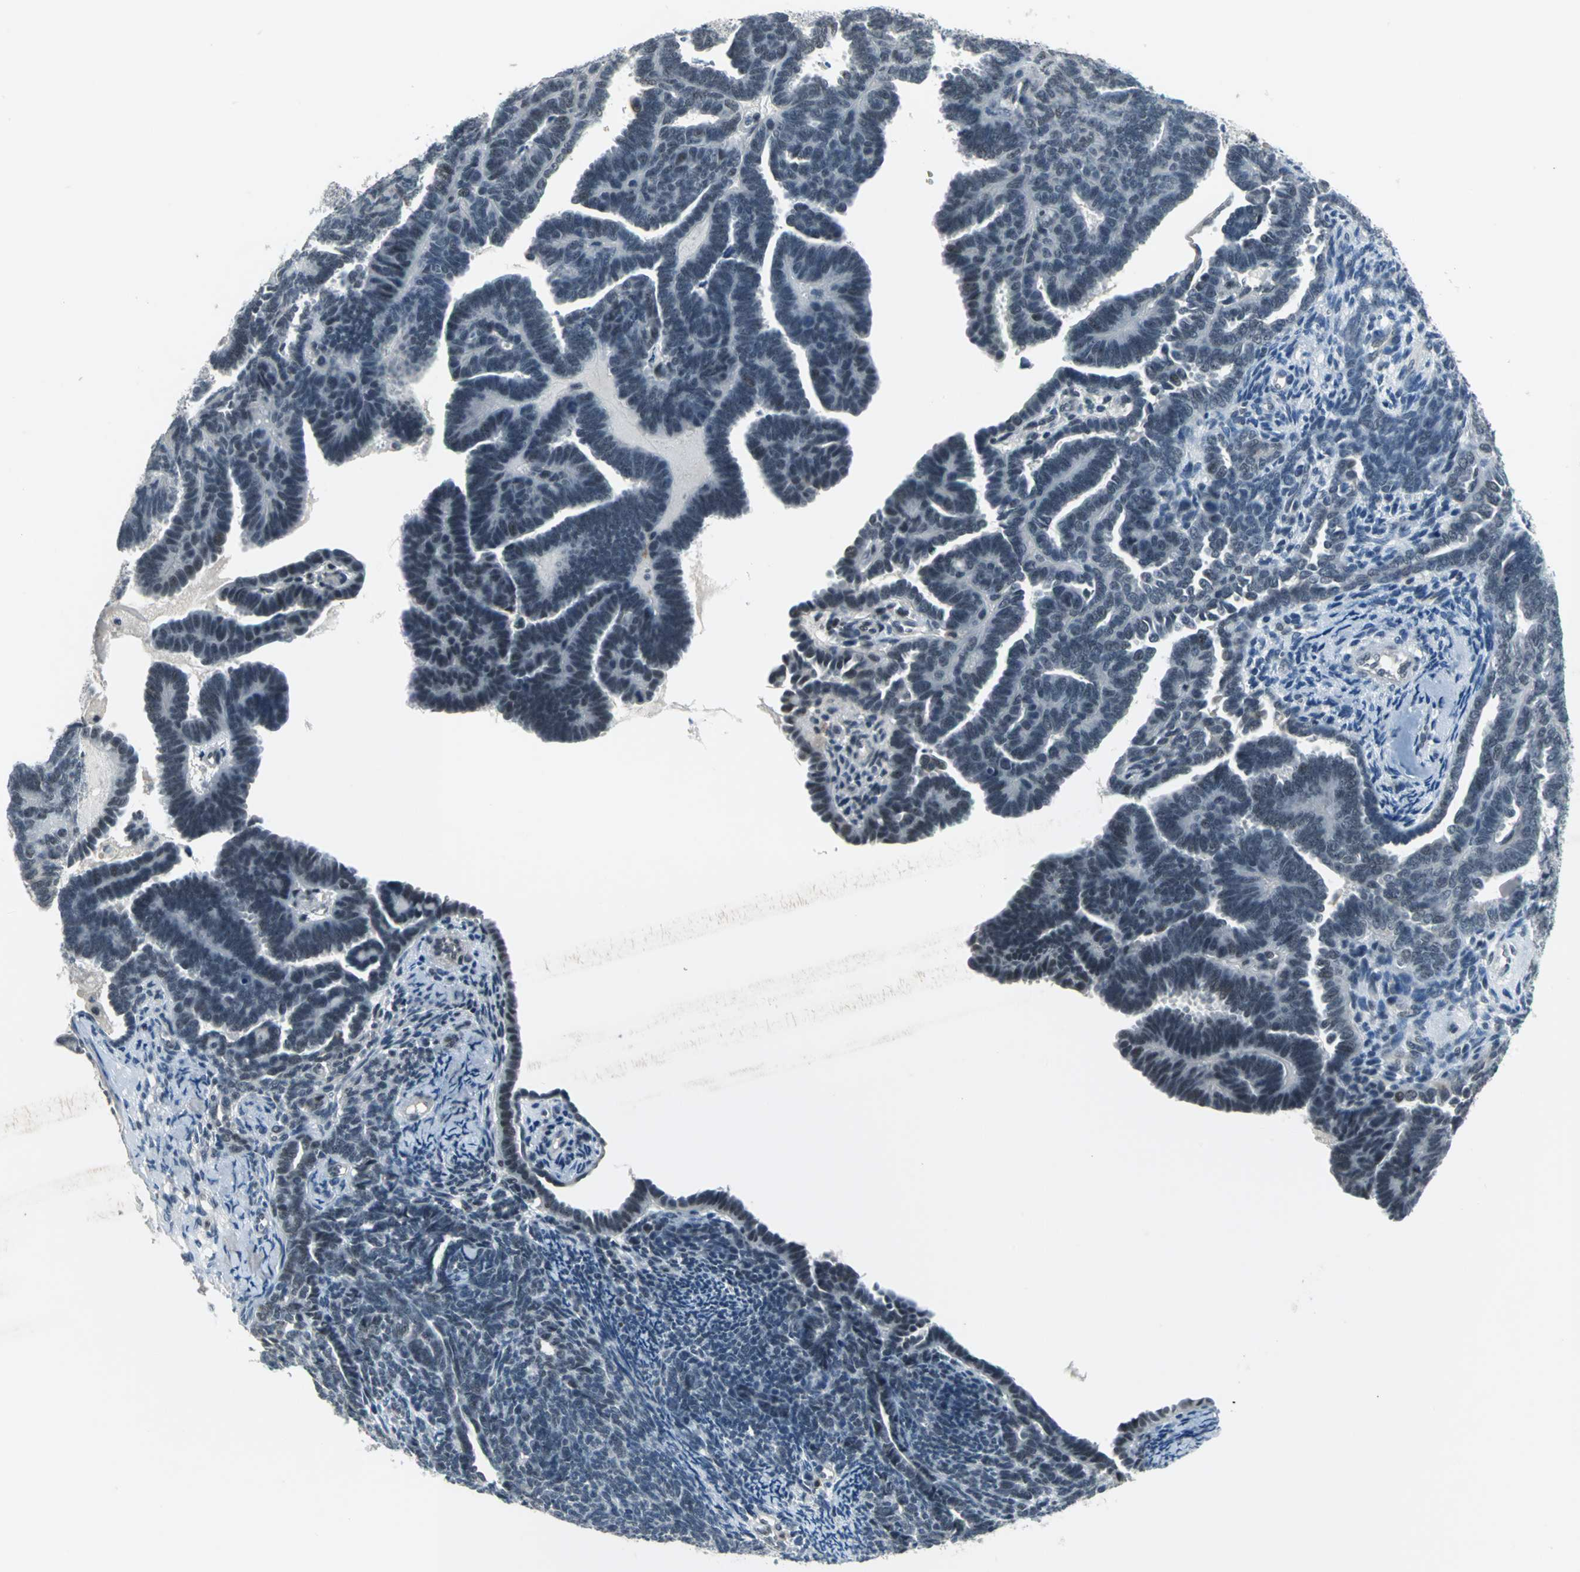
{"staining": {"intensity": "moderate", "quantity": "25%-75%", "location": "nuclear"}, "tissue": "endometrial cancer", "cell_type": "Tumor cells", "image_type": "cancer", "snomed": [{"axis": "morphology", "description": "Neoplasm, malignant, NOS"}, {"axis": "topography", "description": "Endometrium"}], "caption": "DAB (3,3'-diaminobenzidine) immunohistochemical staining of endometrial malignant neoplasm demonstrates moderate nuclear protein positivity in about 25%-75% of tumor cells.", "gene": "GLI3", "patient": {"sex": "female", "age": 74}}